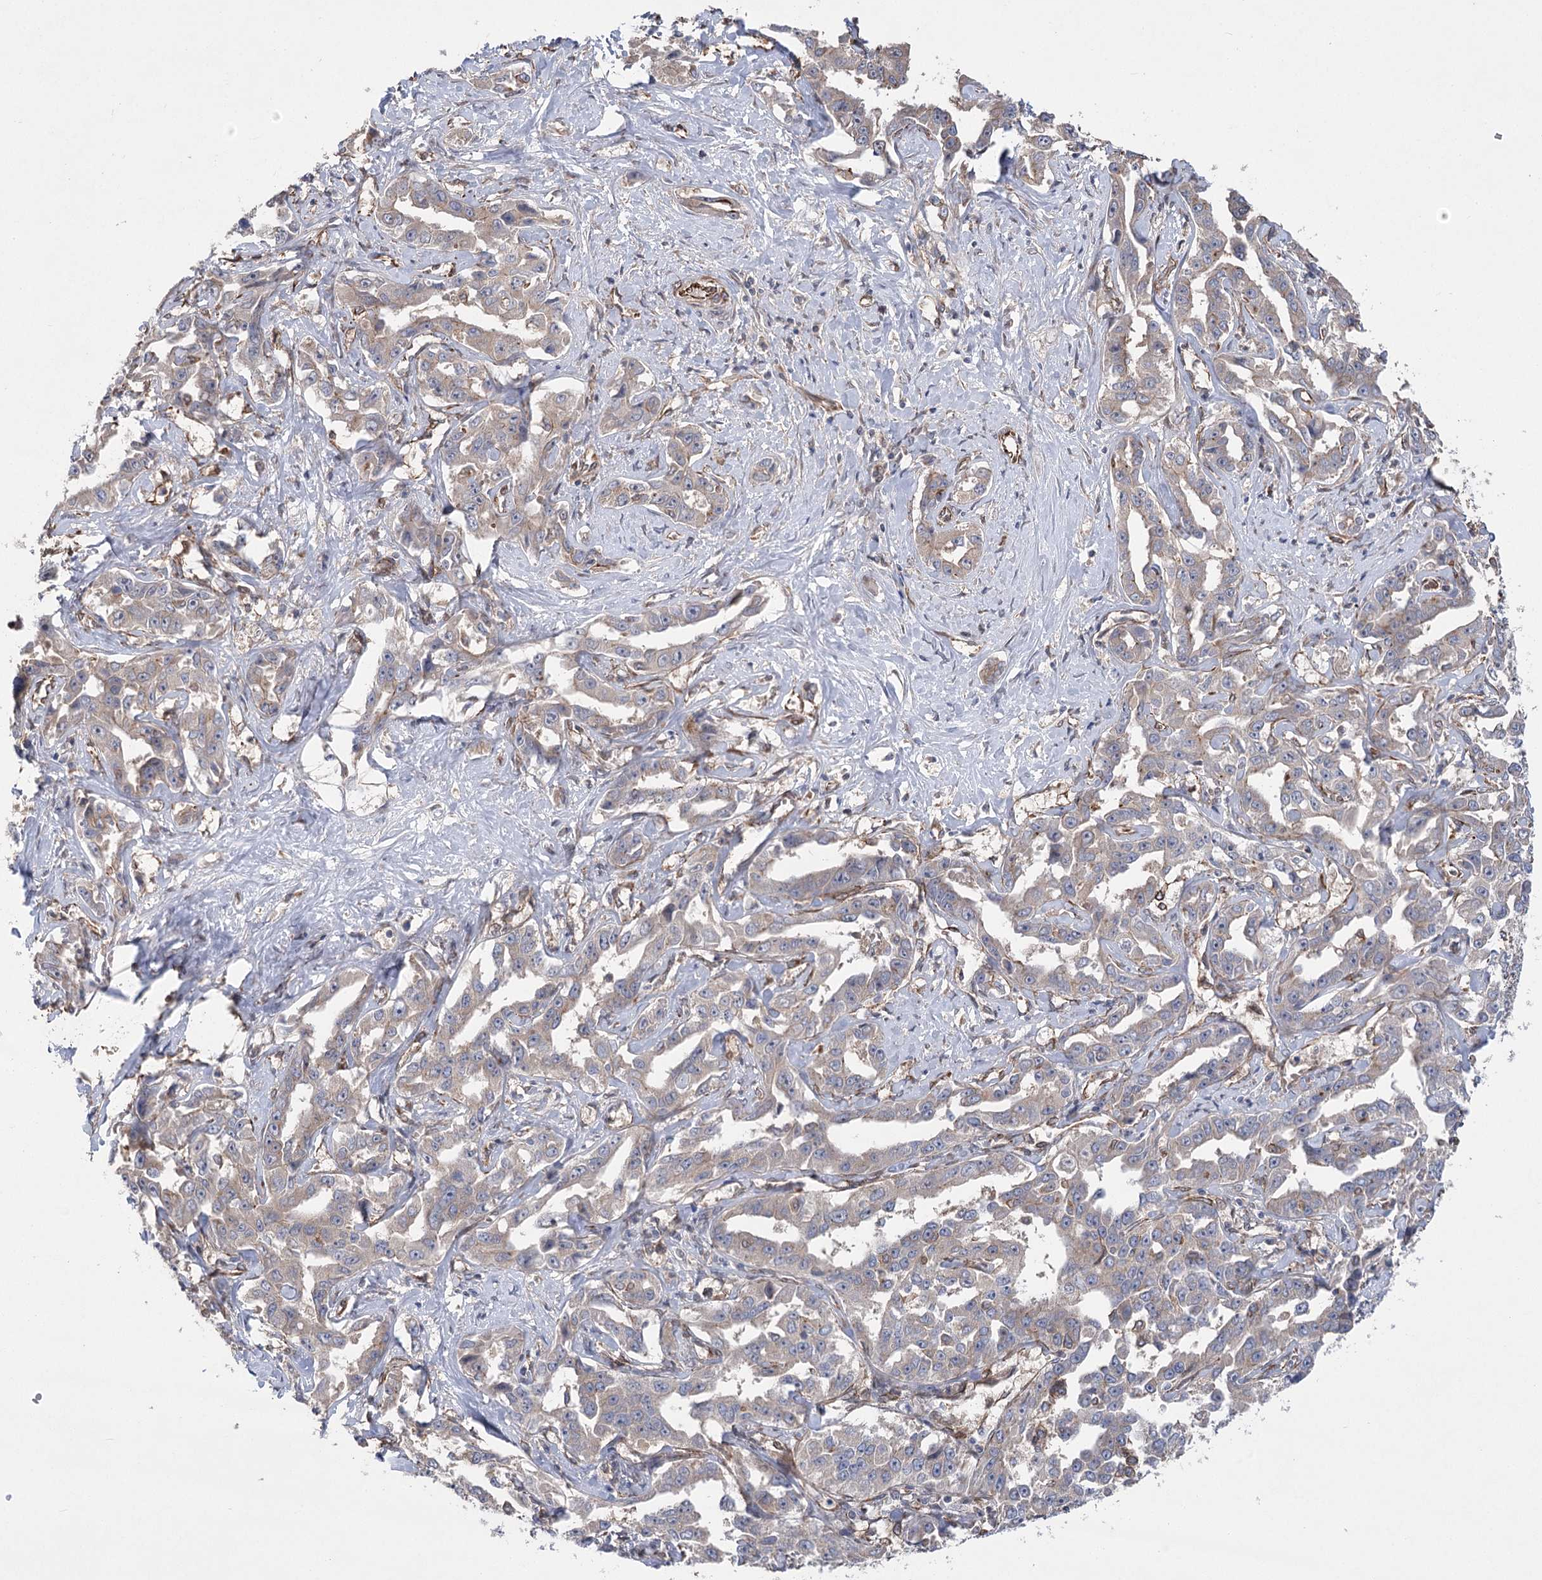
{"staining": {"intensity": "negative", "quantity": "none", "location": "none"}, "tissue": "liver cancer", "cell_type": "Tumor cells", "image_type": "cancer", "snomed": [{"axis": "morphology", "description": "Cholangiocarcinoma"}, {"axis": "topography", "description": "Liver"}], "caption": "Tumor cells are negative for protein expression in human liver cancer. Brightfield microscopy of immunohistochemistry (IHC) stained with DAB (3,3'-diaminobenzidine) (brown) and hematoxylin (blue), captured at high magnification.", "gene": "RWDD4", "patient": {"sex": "male", "age": 59}}